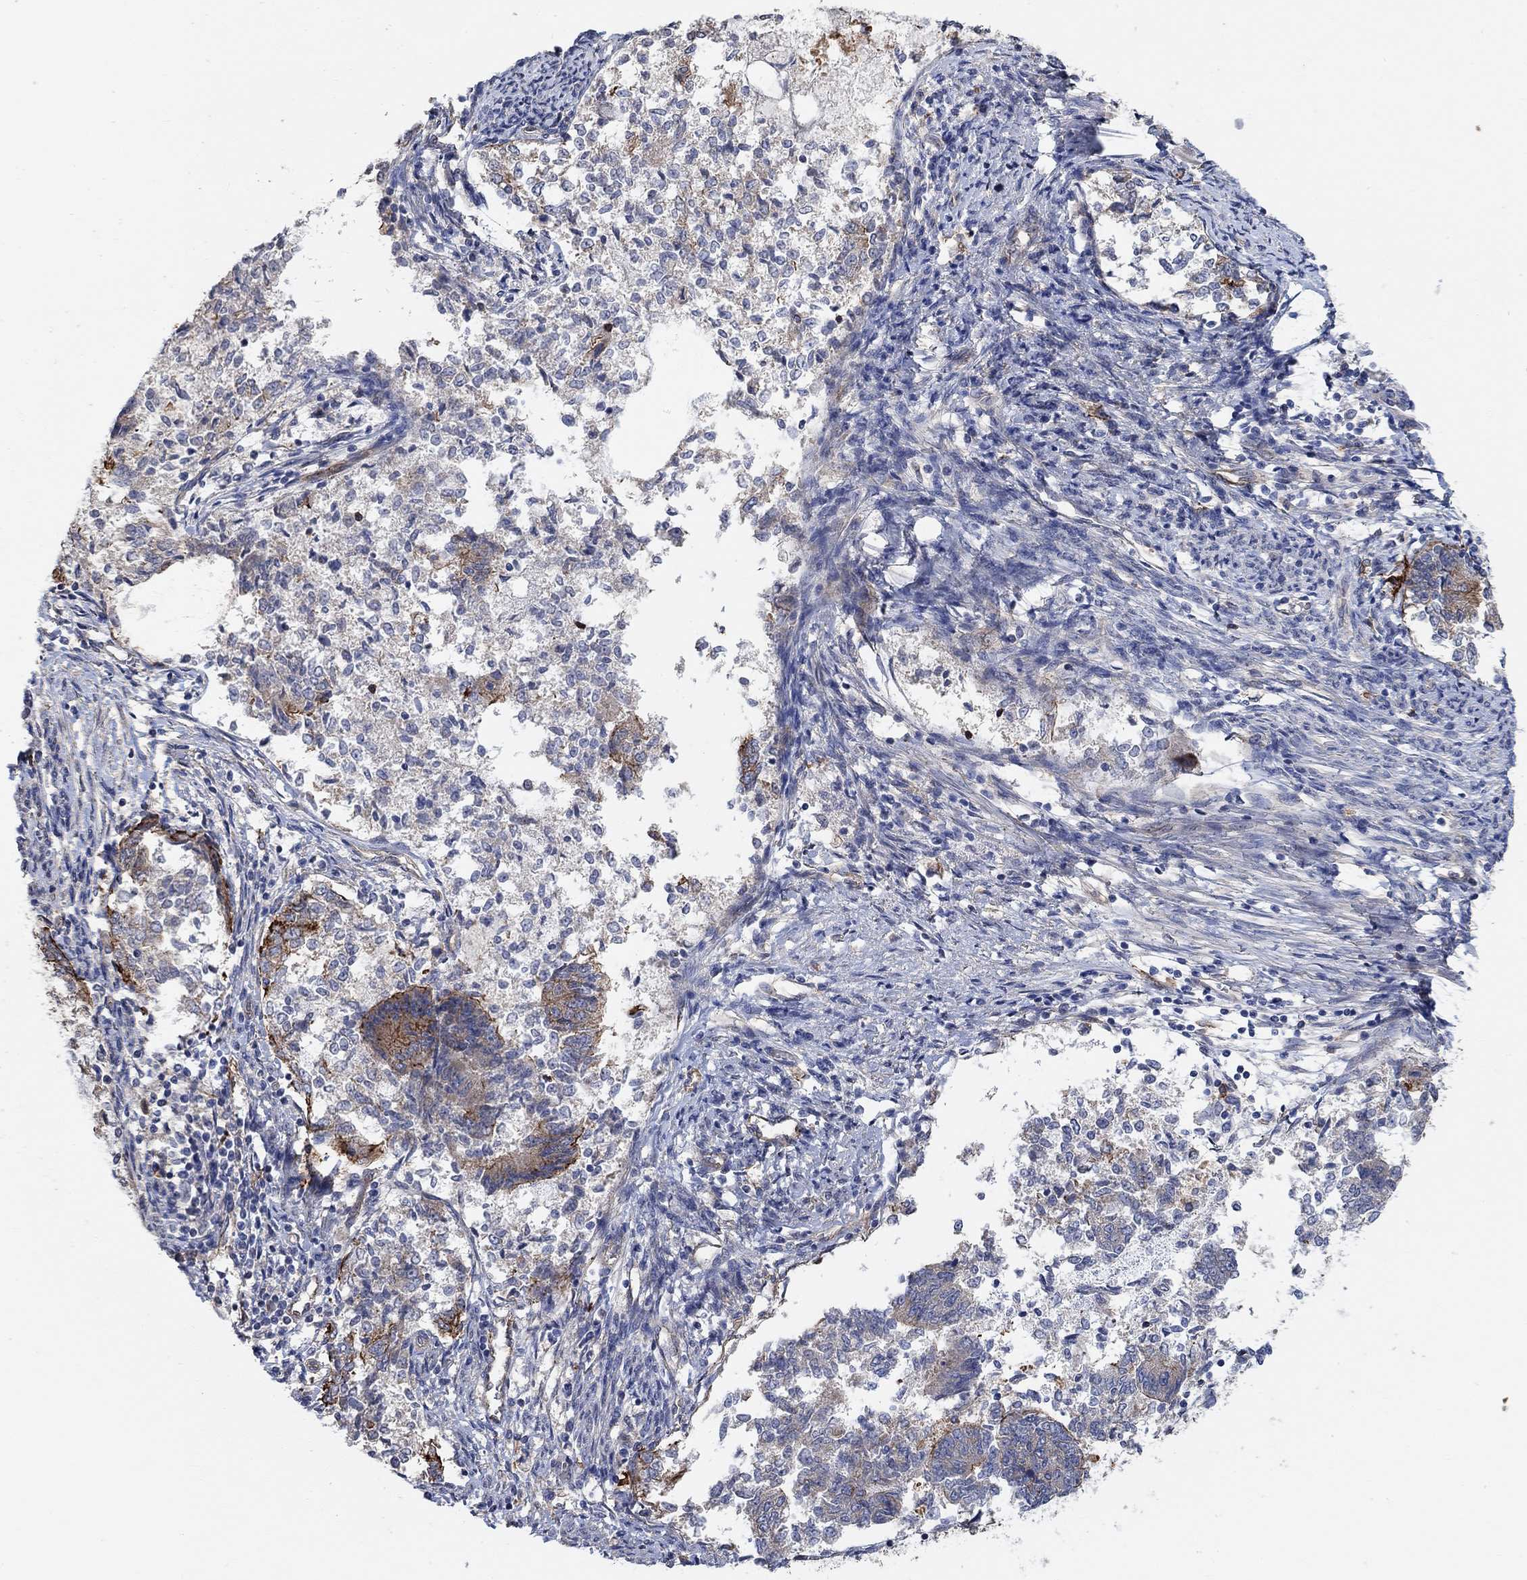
{"staining": {"intensity": "strong", "quantity": "<25%", "location": "cytoplasmic/membranous"}, "tissue": "endometrial cancer", "cell_type": "Tumor cells", "image_type": "cancer", "snomed": [{"axis": "morphology", "description": "Adenocarcinoma, NOS"}, {"axis": "topography", "description": "Endometrium"}], "caption": "Protein analysis of endometrial cancer (adenocarcinoma) tissue demonstrates strong cytoplasmic/membranous positivity in approximately <25% of tumor cells. (DAB IHC with brightfield microscopy, high magnification).", "gene": "SYT16", "patient": {"sex": "female", "age": 65}}